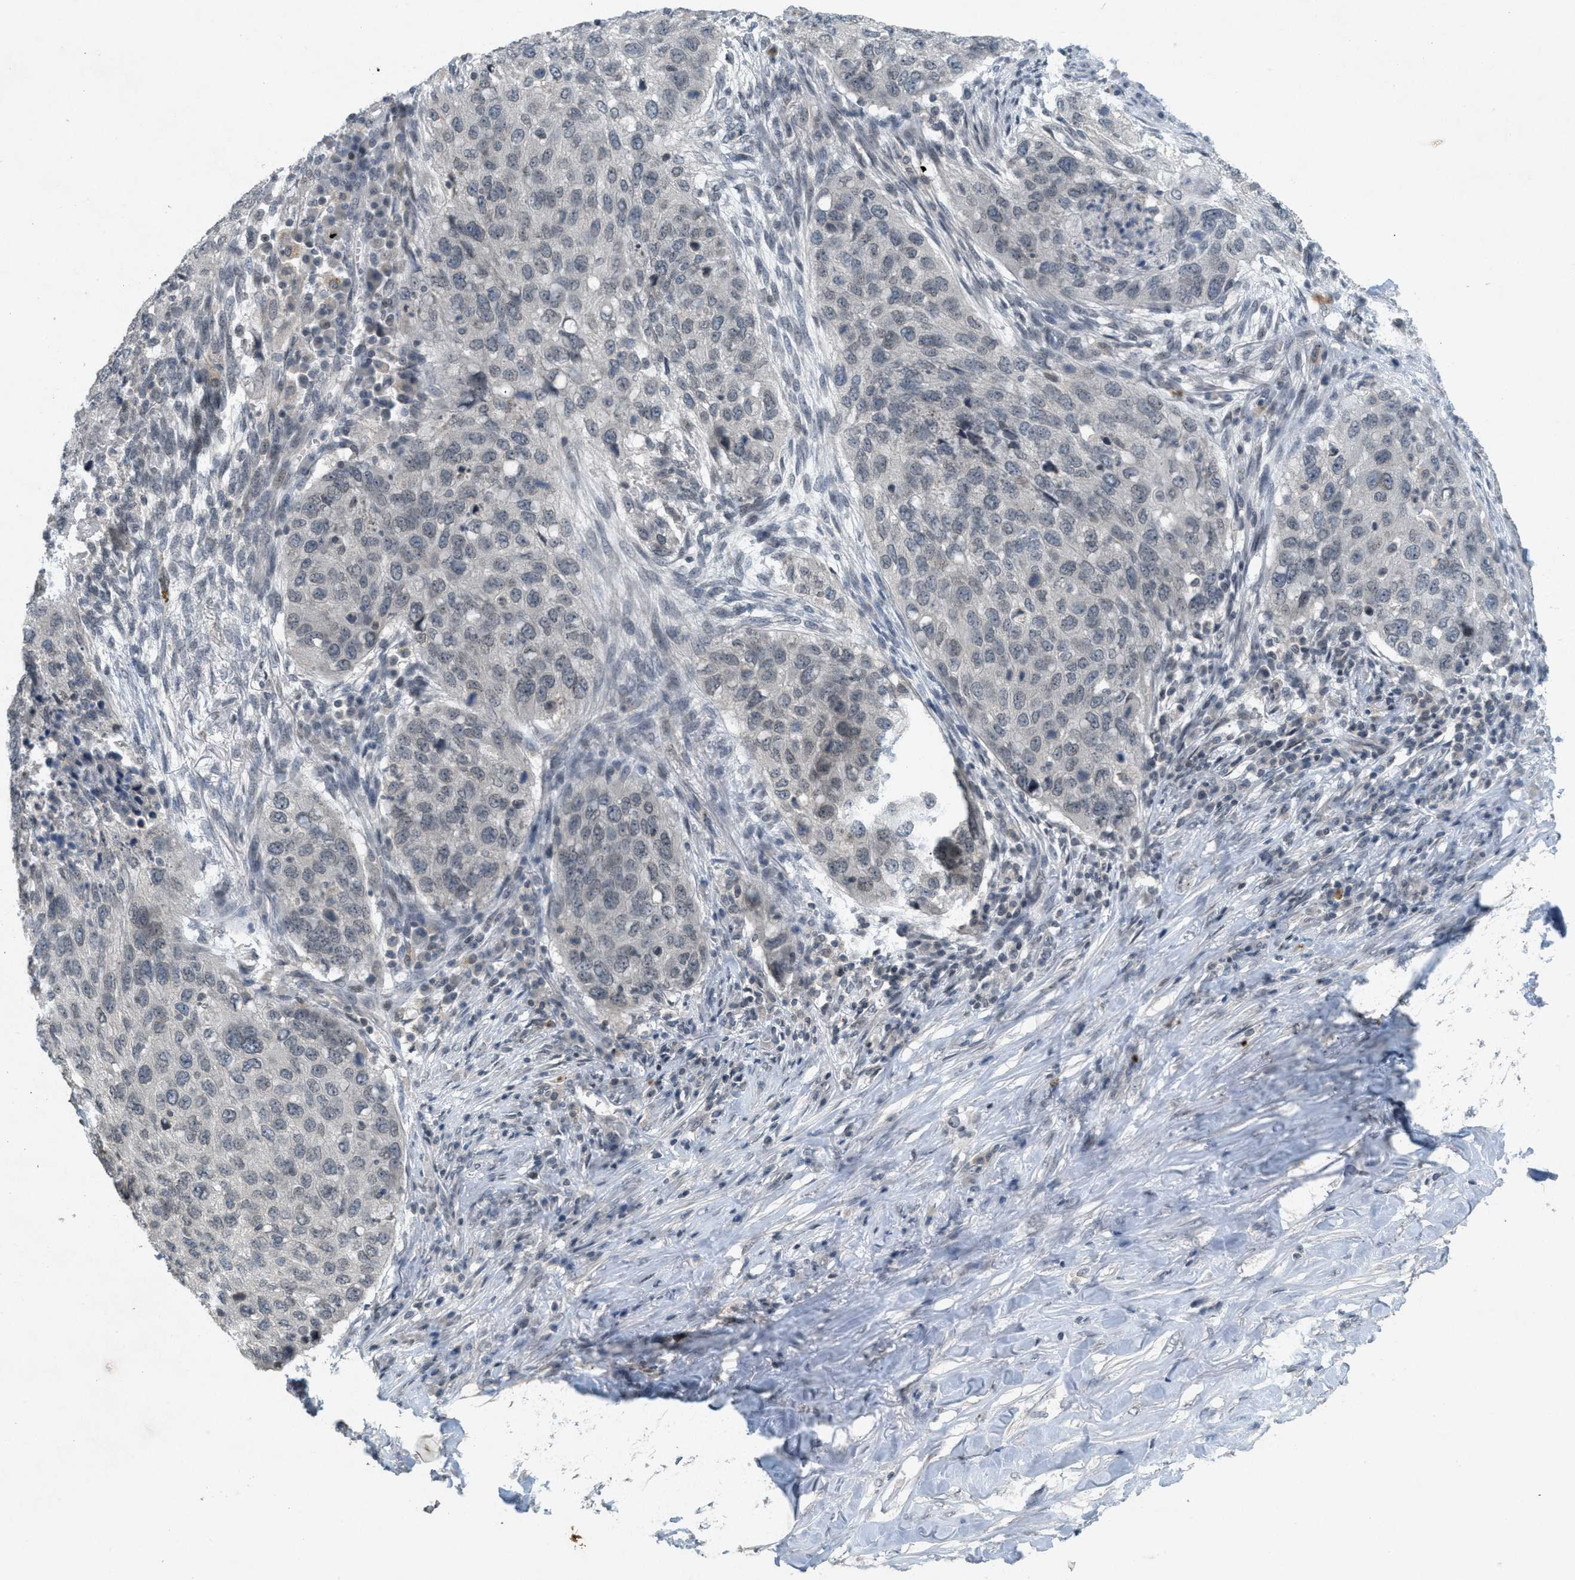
{"staining": {"intensity": "negative", "quantity": "none", "location": "none"}, "tissue": "lung cancer", "cell_type": "Tumor cells", "image_type": "cancer", "snomed": [{"axis": "morphology", "description": "Squamous cell carcinoma, NOS"}, {"axis": "topography", "description": "Lung"}], "caption": "High power microscopy histopathology image of an IHC image of squamous cell carcinoma (lung), revealing no significant staining in tumor cells. (DAB (3,3'-diaminobenzidine) IHC with hematoxylin counter stain).", "gene": "ABHD6", "patient": {"sex": "female", "age": 63}}